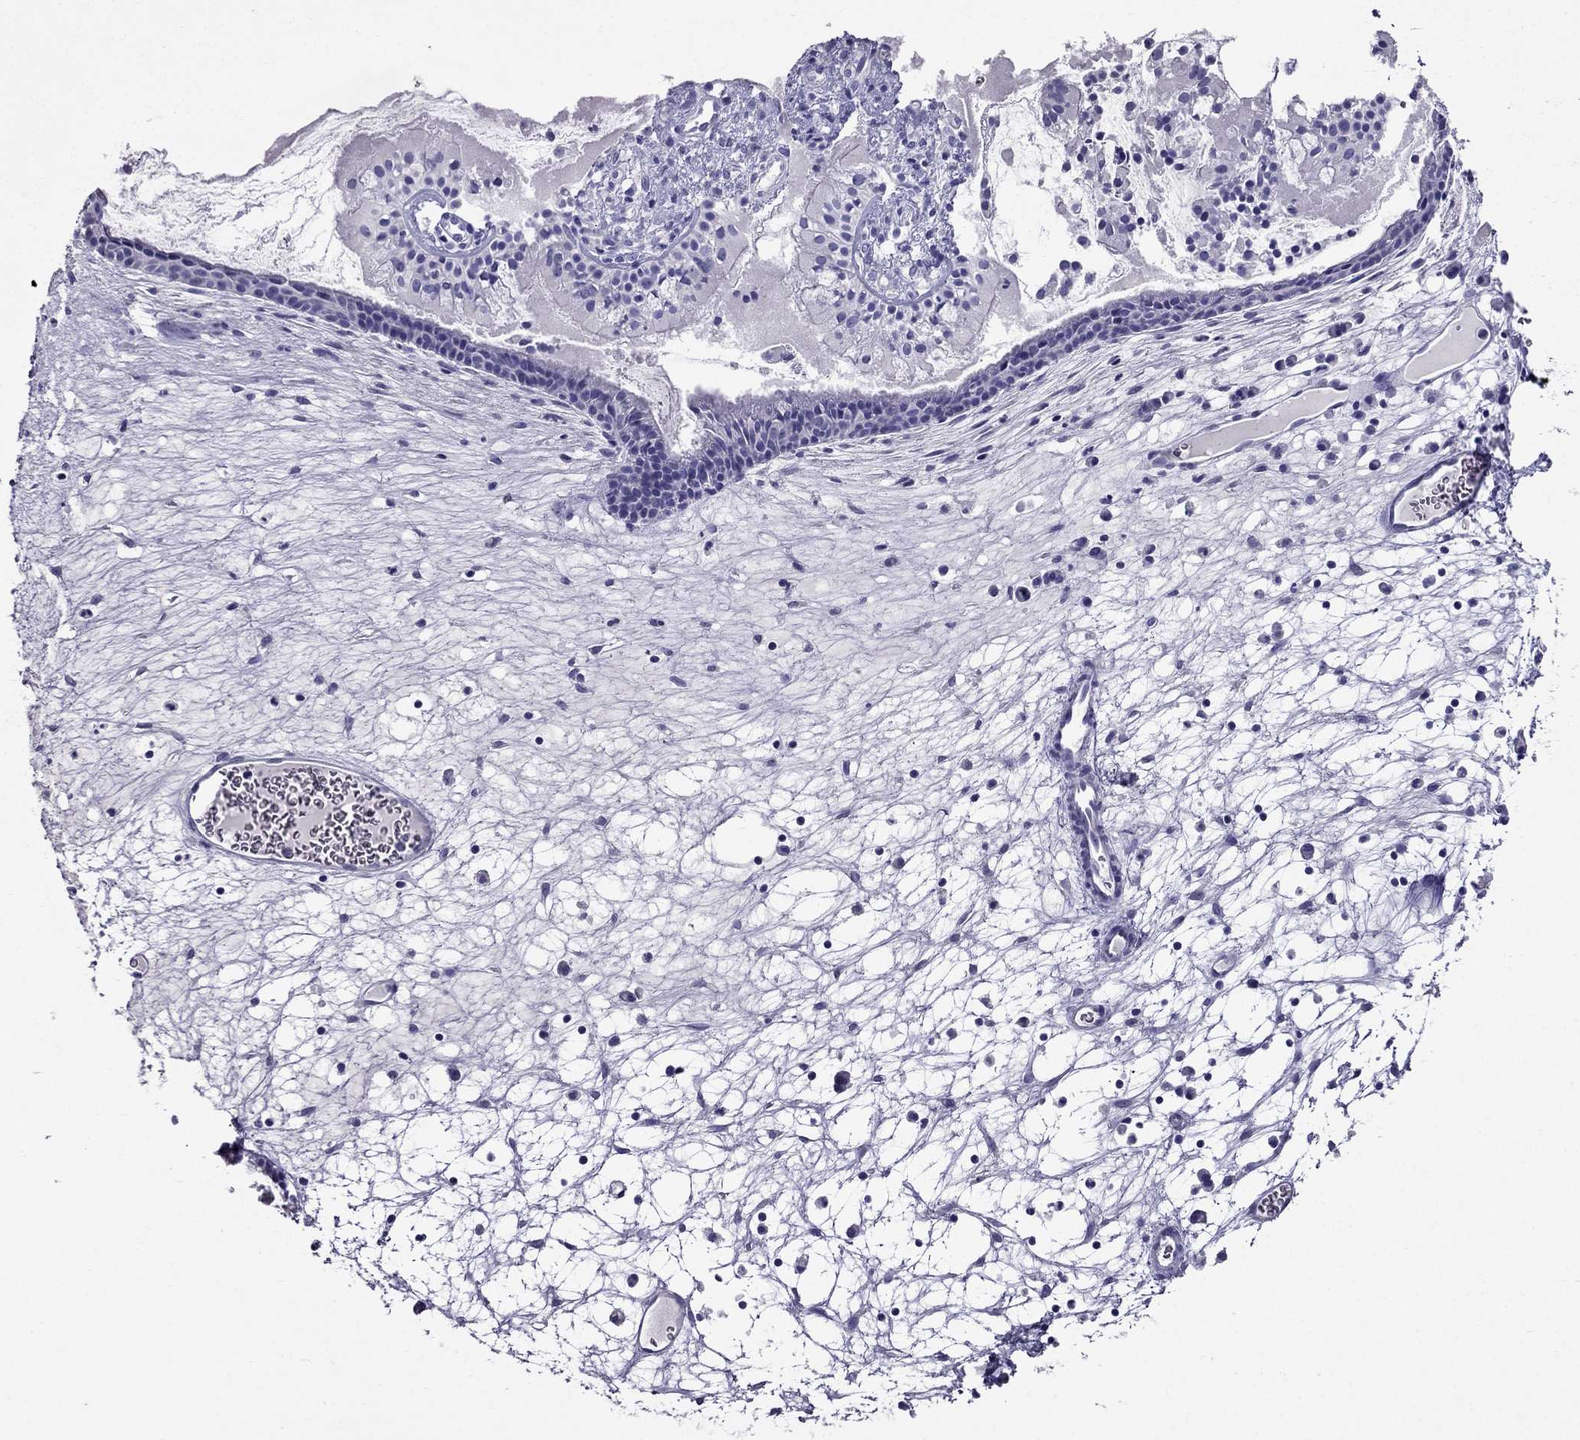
{"staining": {"intensity": "negative", "quantity": "none", "location": "none"}, "tissue": "nasopharynx", "cell_type": "Respiratory epithelial cells", "image_type": "normal", "snomed": [{"axis": "morphology", "description": "Normal tissue, NOS"}, {"axis": "topography", "description": "Nasopharynx"}], "caption": "This is an immunohistochemistry histopathology image of benign human nasopharynx. There is no positivity in respiratory epithelial cells.", "gene": "ZNF541", "patient": {"sex": "male", "age": 31}}